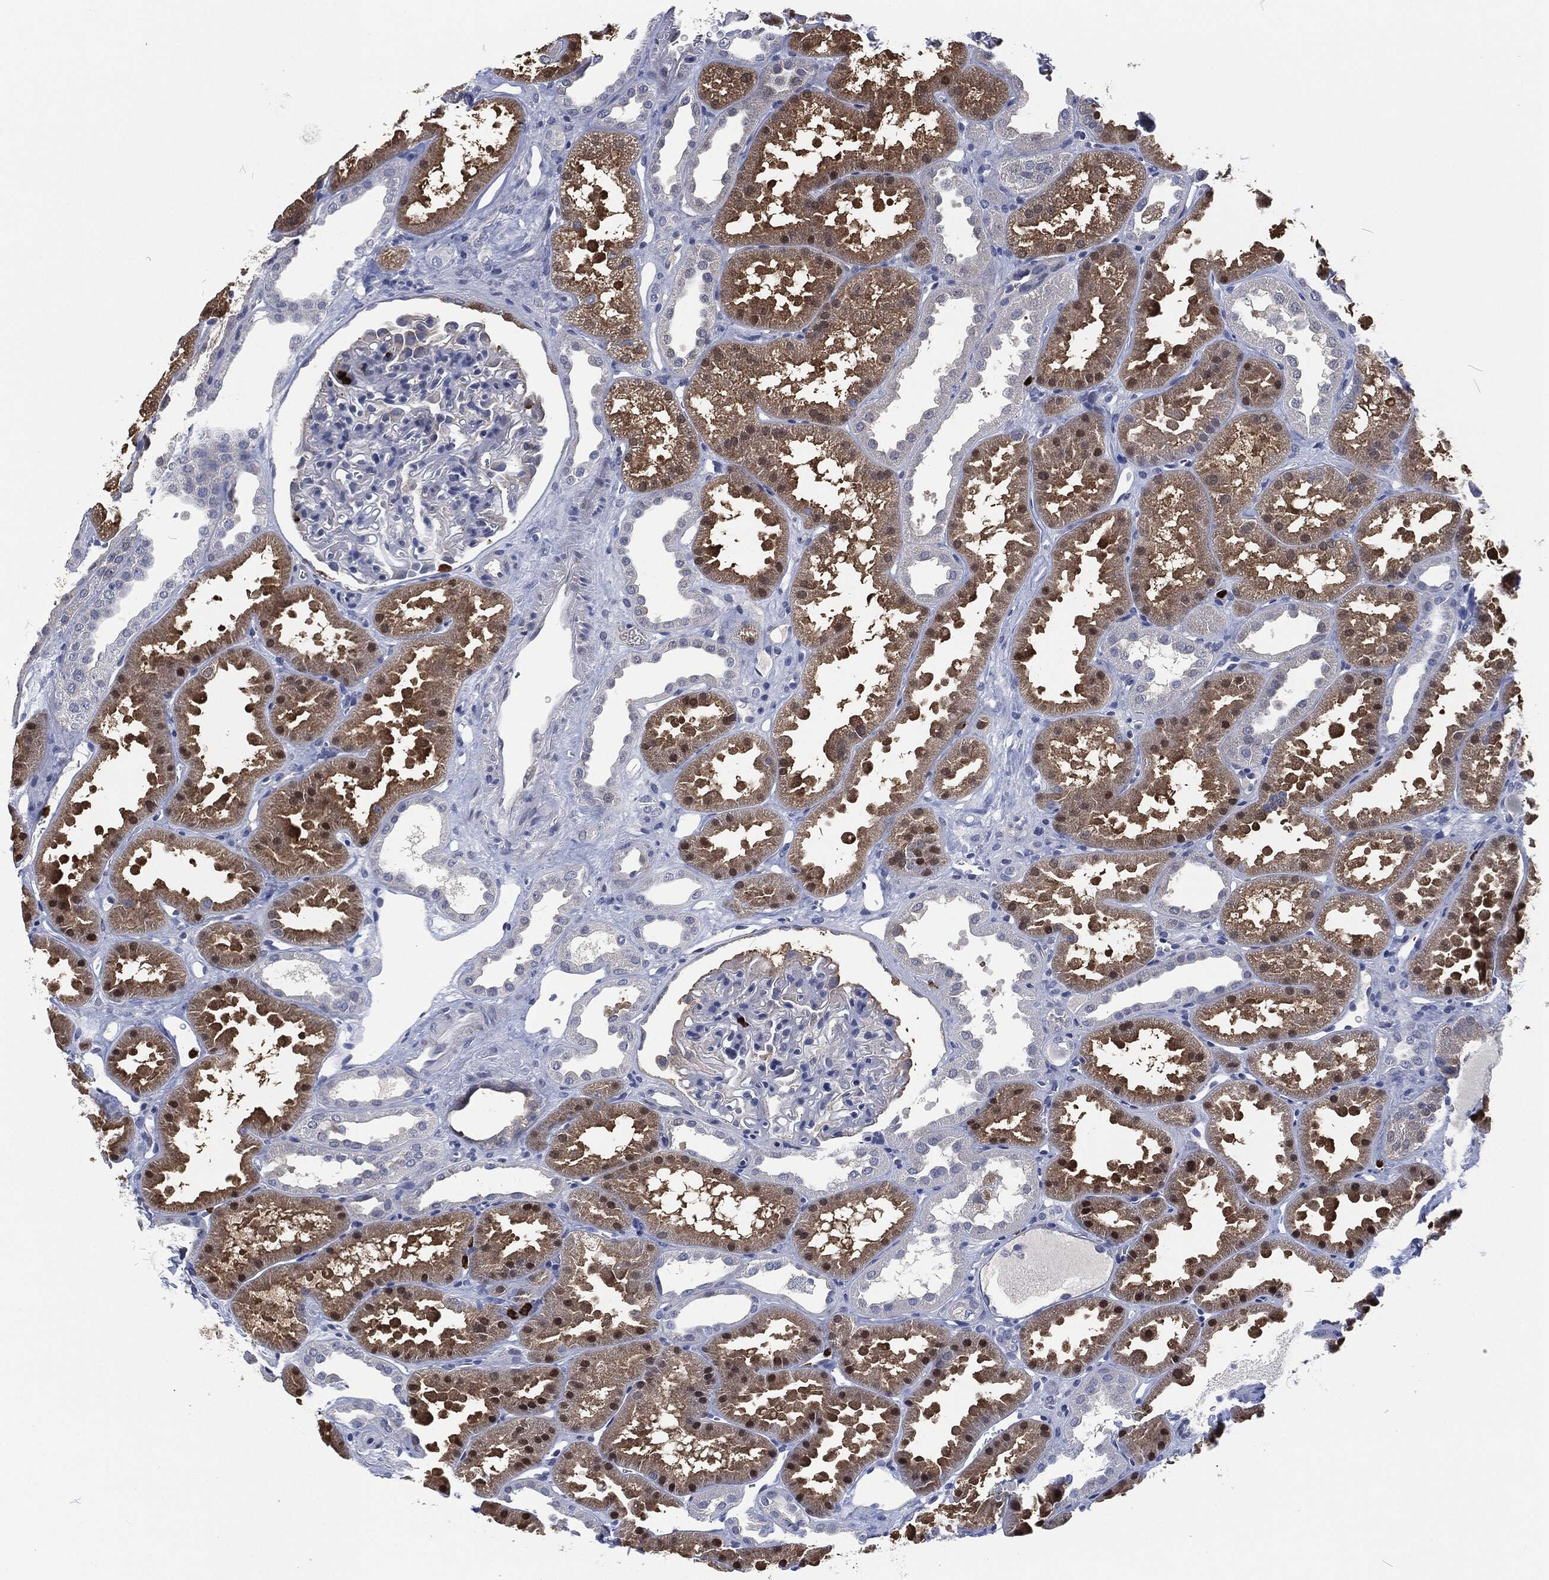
{"staining": {"intensity": "negative", "quantity": "none", "location": "none"}, "tissue": "kidney", "cell_type": "Cells in glomeruli", "image_type": "normal", "snomed": [{"axis": "morphology", "description": "Normal tissue, NOS"}, {"axis": "topography", "description": "Kidney"}], "caption": "Immunohistochemistry (IHC) histopathology image of normal human kidney stained for a protein (brown), which displays no positivity in cells in glomeruli.", "gene": "MPO", "patient": {"sex": "male", "age": 61}}